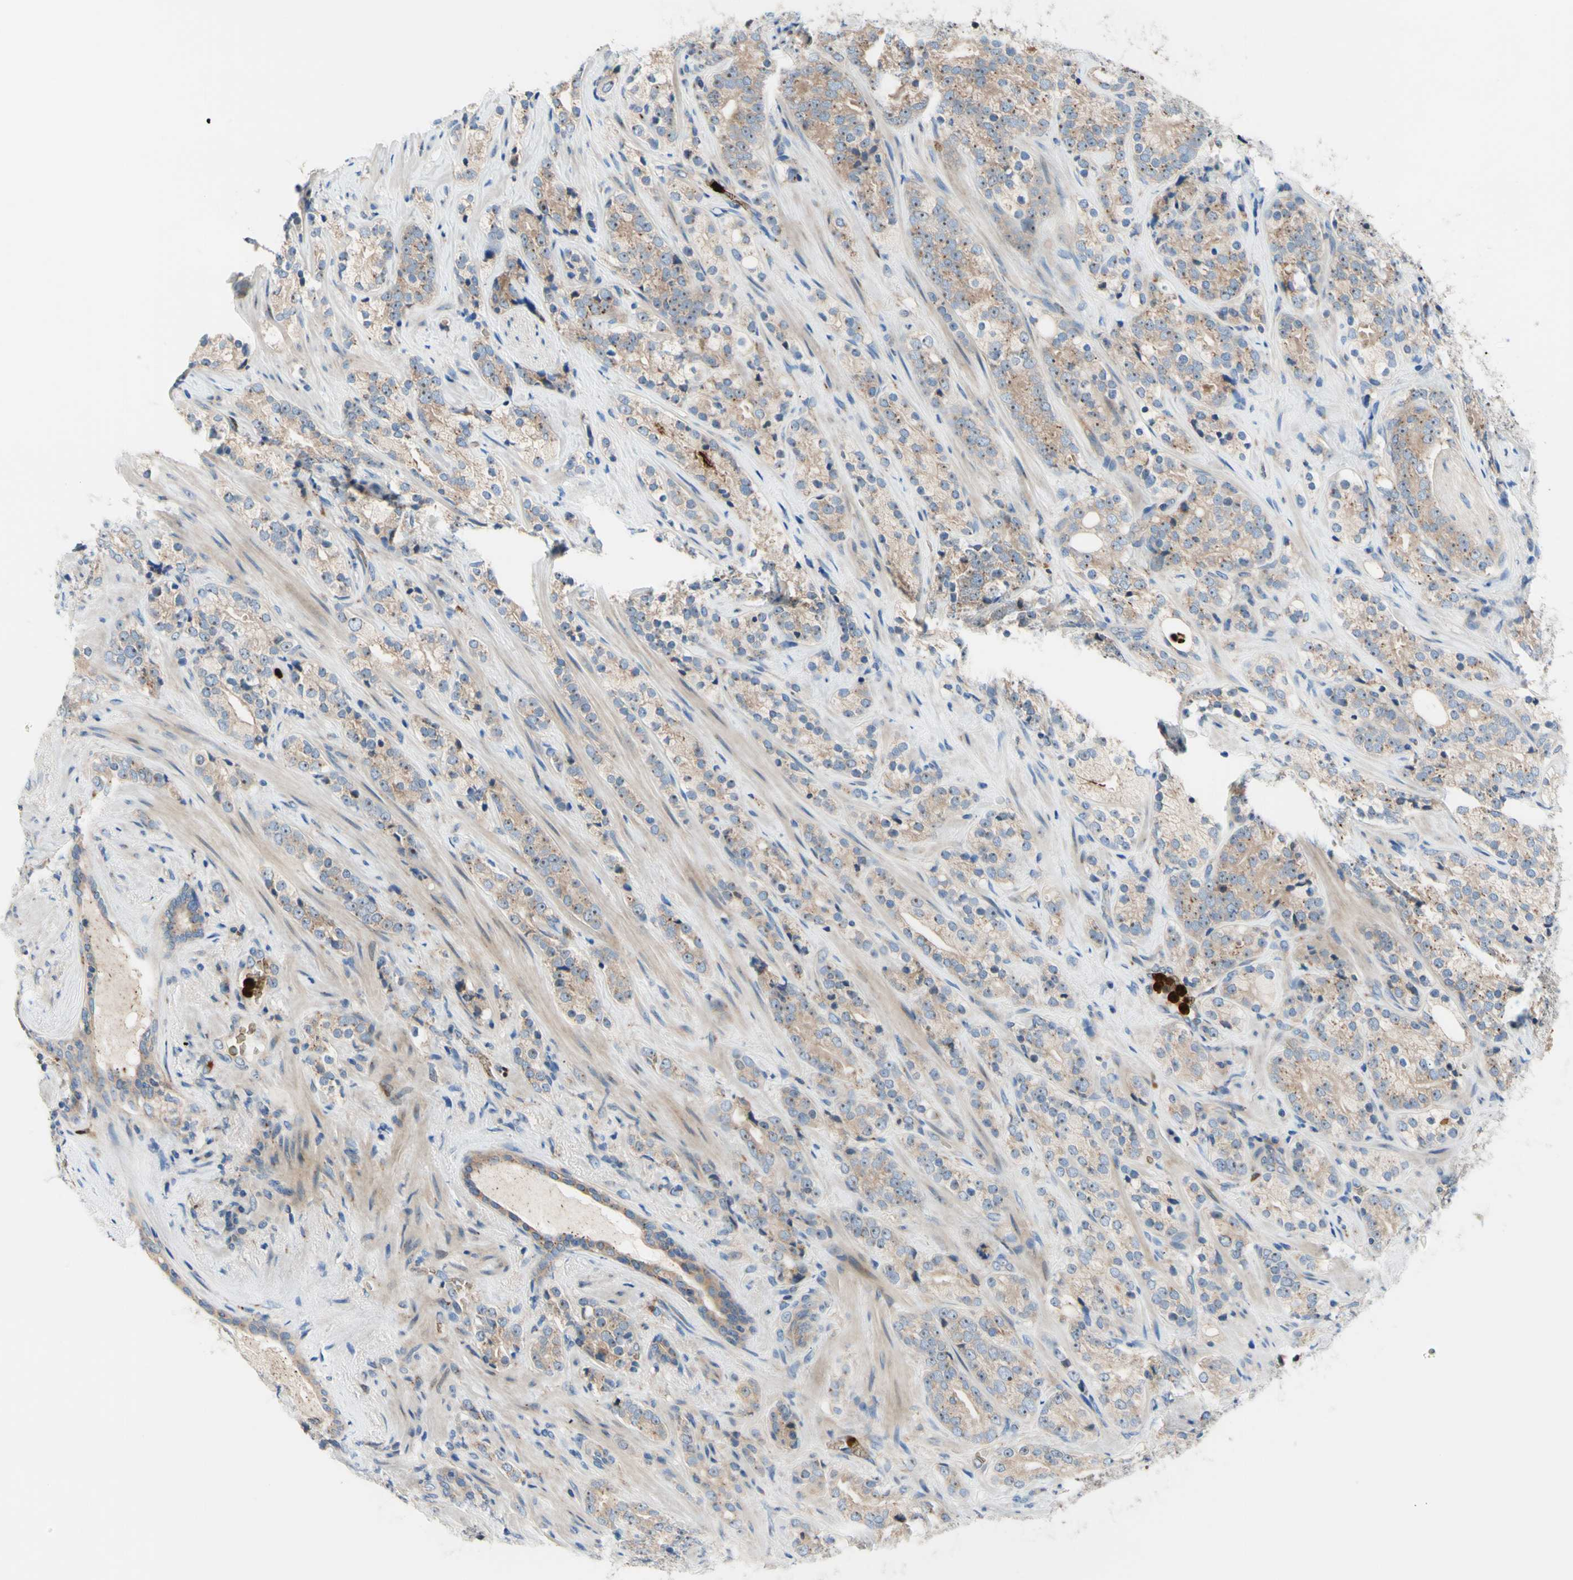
{"staining": {"intensity": "weak", "quantity": ">75%", "location": "cytoplasmic/membranous,nuclear"}, "tissue": "prostate cancer", "cell_type": "Tumor cells", "image_type": "cancer", "snomed": [{"axis": "morphology", "description": "Adenocarcinoma, High grade"}, {"axis": "topography", "description": "Prostate"}], "caption": "Weak cytoplasmic/membranous and nuclear expression is identified in about >75% of tumor cells in prostate cancer (adenocarcinoma (high-grade)). Nuclei are stained in blue.", "gene": "USP9X", "patient": {"sex": "male", "age": 71}}